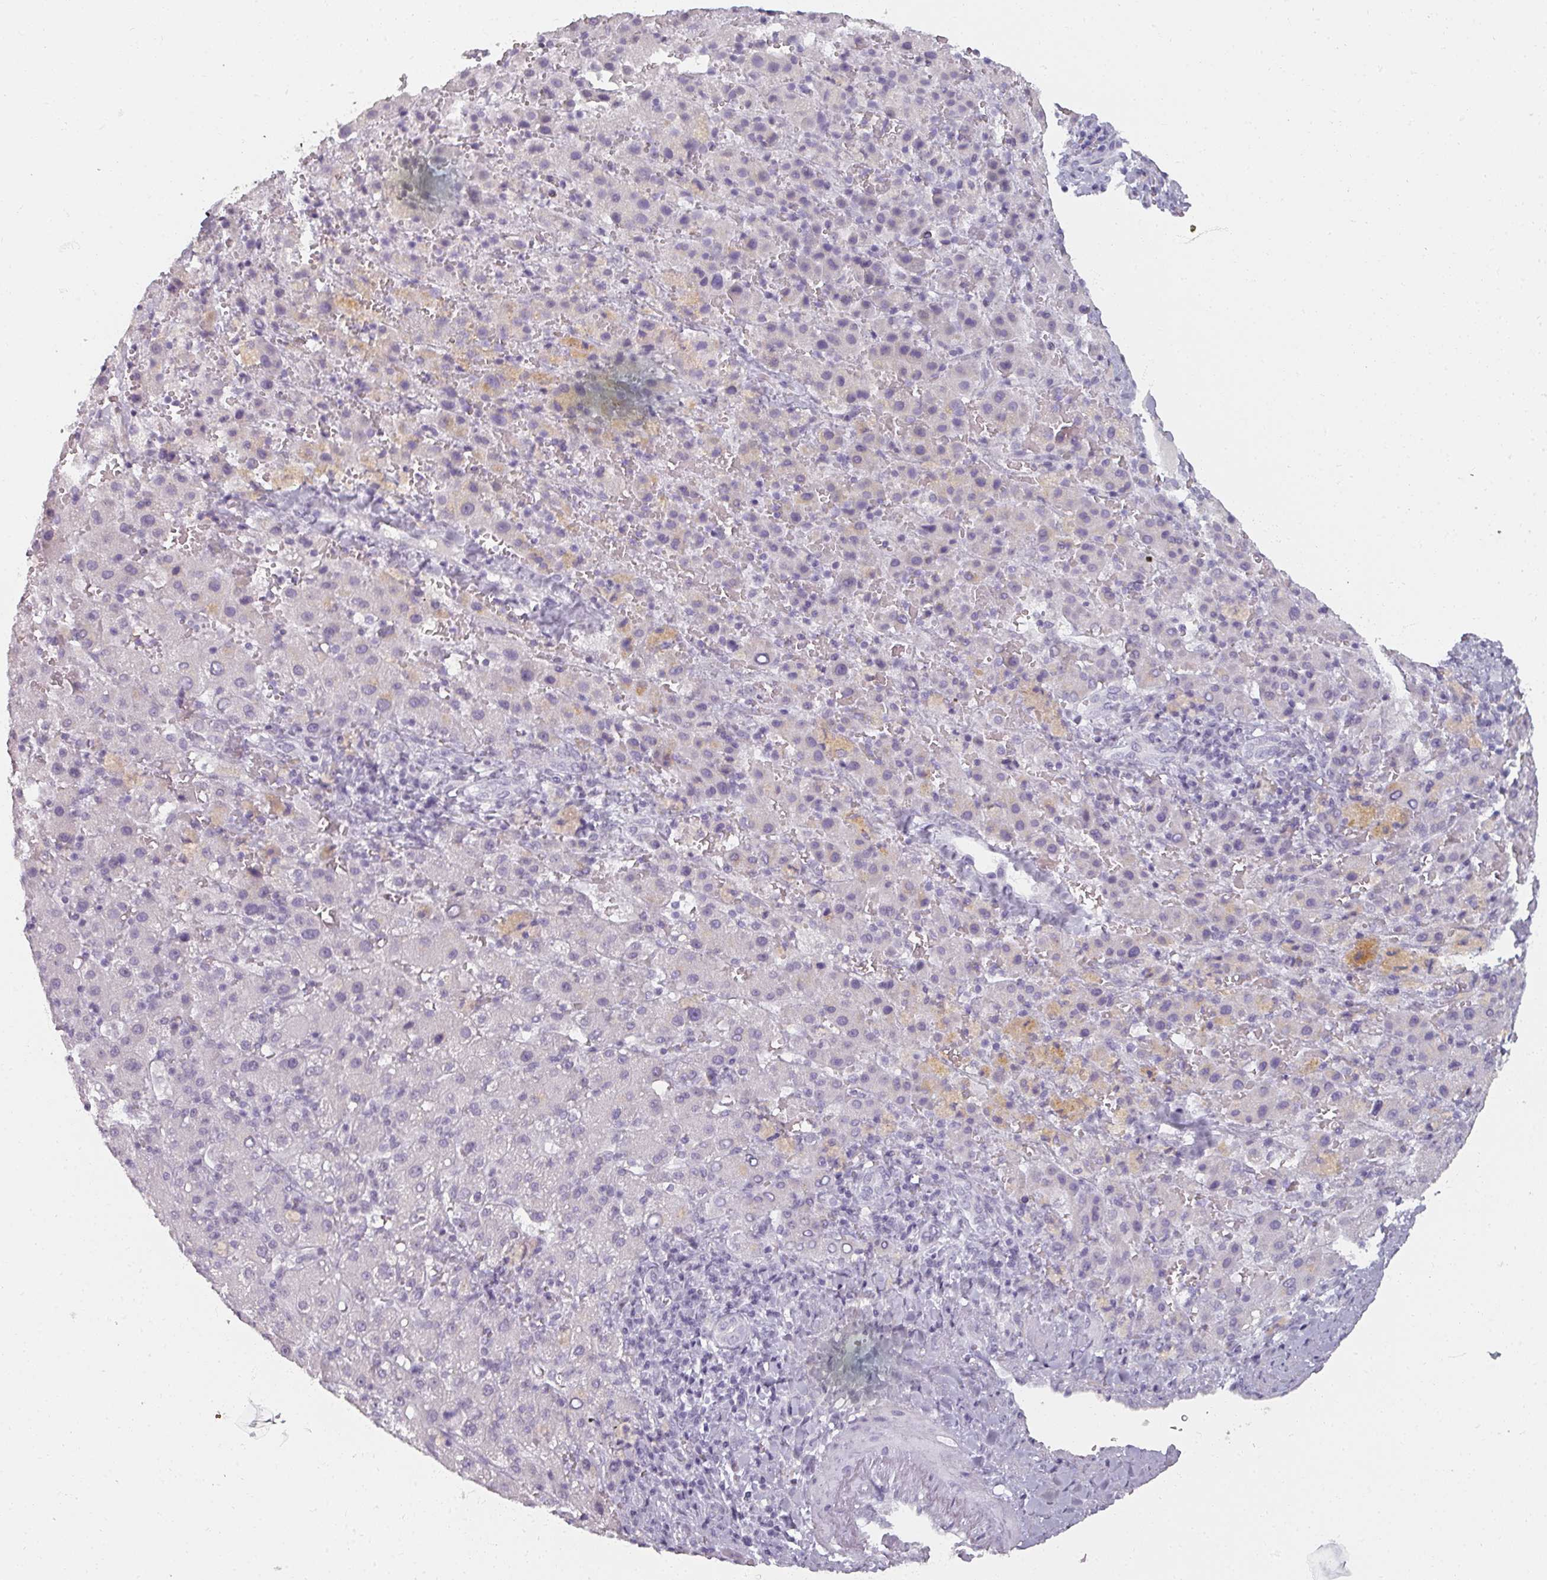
{"staining": {"intensity": "negative", "quantity": "none", "location": "none"}, "tissue": "liver cancer", "cell_type": "Tumor cells", "image_type": "cancer", "snomed": [{"axis": "morphology", "description": "Carcinoma, Hepatocellular, NOS"}, {"axis": "topography", "description": "Liver"}], "caption": "A micrograph of liver hepatocellular carcinoma stained for a protein demonstrates no brown staining in tumor cells.", "gene": "REG3G", "patient": {"sex": "female", "age": 58}}